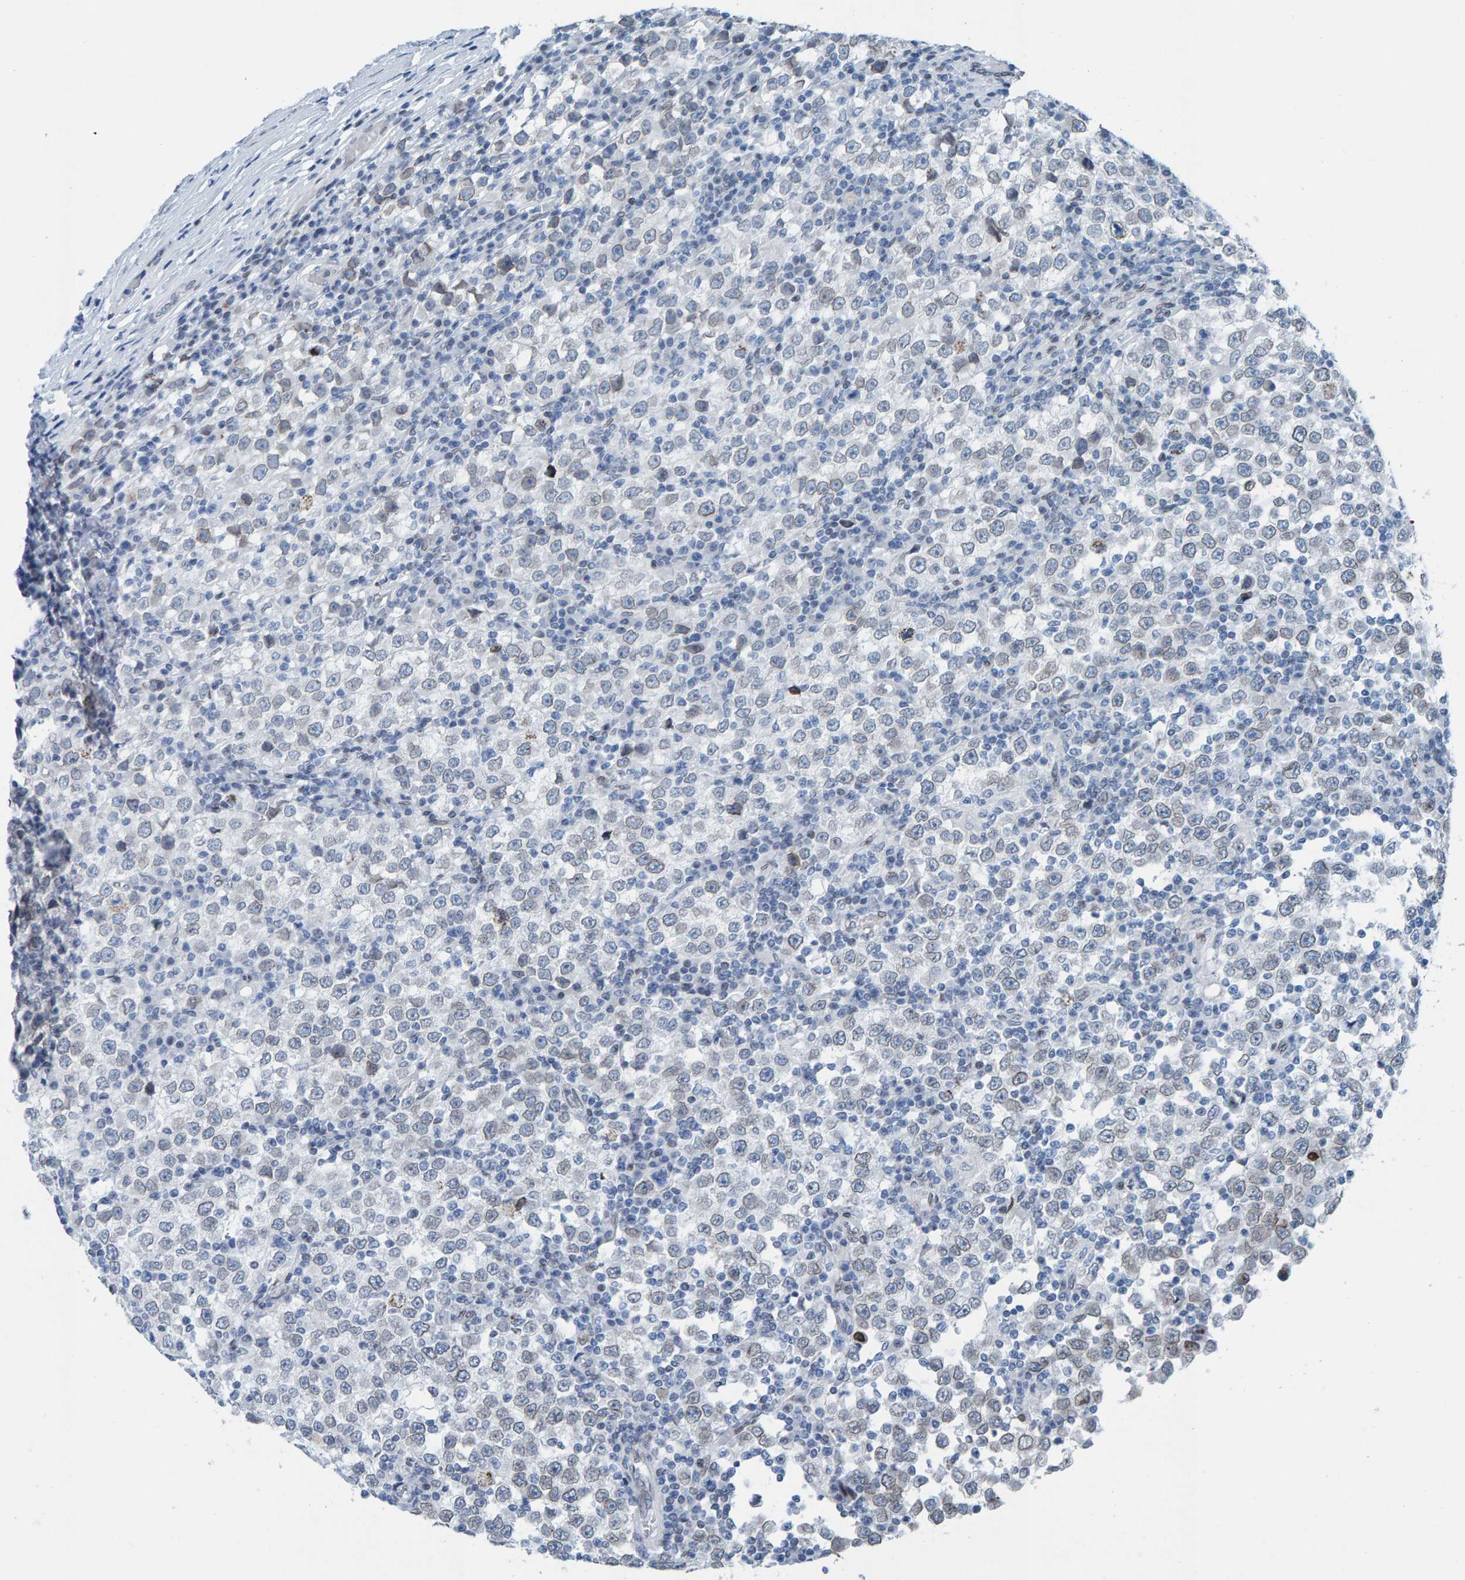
{"staining": {"intensity": "weak", "quantity": "25%-75%", "location": "cytoplasmic/membranous,nuclear"}, "tissue": "testis cancer", "cell_type": "Tumor cells", "image_type": "cancer", "snomed": [{"axis": "morphology", "description": "Seminoma, NOS"}, {"axis": "topography", "description": "Testis"}], "caption": "DAB (3,3'-diaminobenzidine) immunohistochemical staining of testis seminoma reveals weak cytoplasmic/membranous and nuclear protein staining in about 25%-75% of tumor cells.", "gene": "LMNB2", "patient": {"sex": "male", "age": 65}}